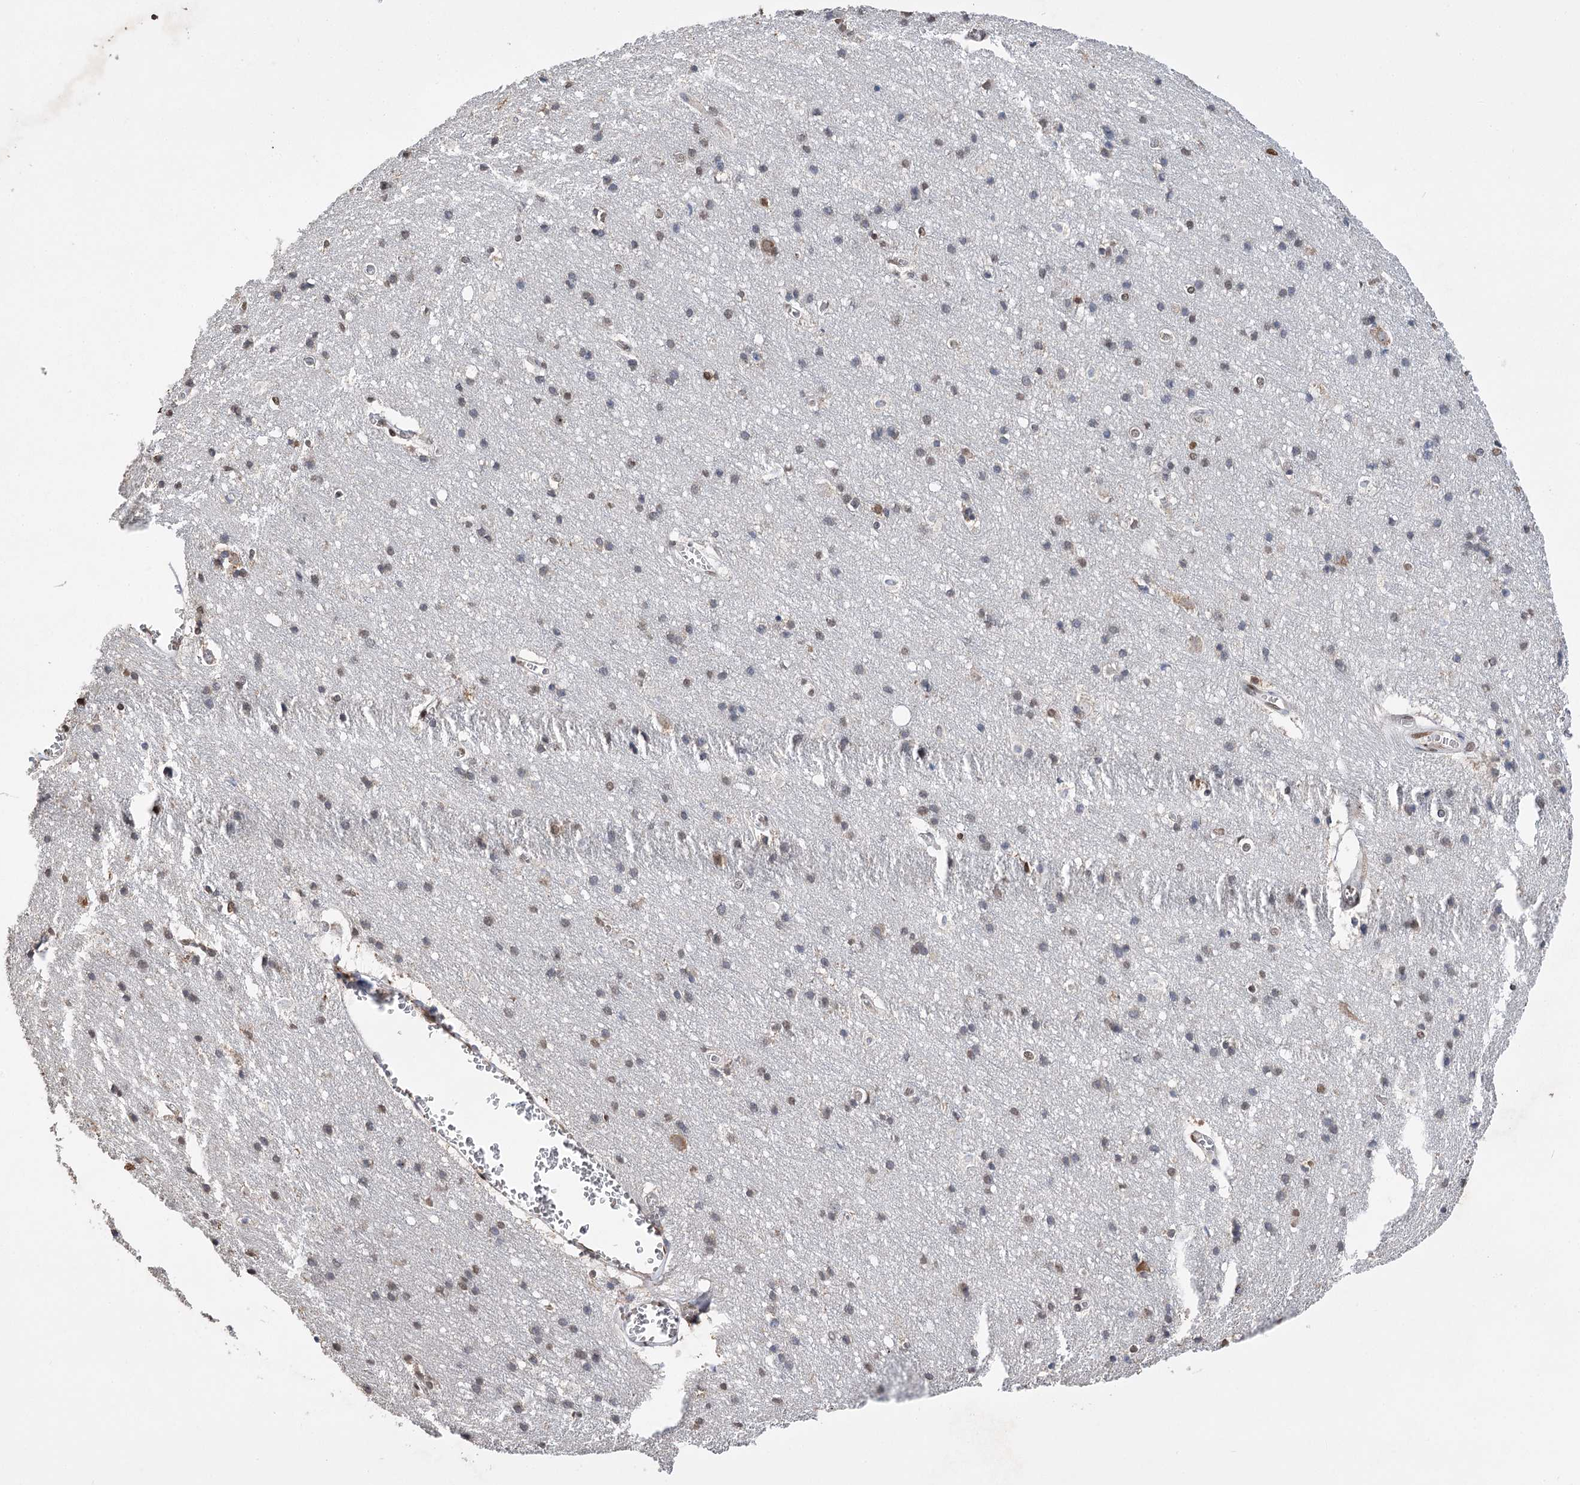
{"staining": {"intensity": "negative", "quantity": "none", "location": "none"}, "tissue": "cerebral cortex", "cell_type": "Endothelial cells", "image_type": "normal", "snomed": [{"axis": "morphology", "description": "Normal tissue, NOS"}, {"axis": "topography", "description": "Cerebral cortex"}], "caption": "This is an immunohistochemistry micrograph of unremarkable human cerebral cortex. There is no staining in endothelial cells.", "gene": "NFU1", "patient": {"sex": "male", "age": 54}}